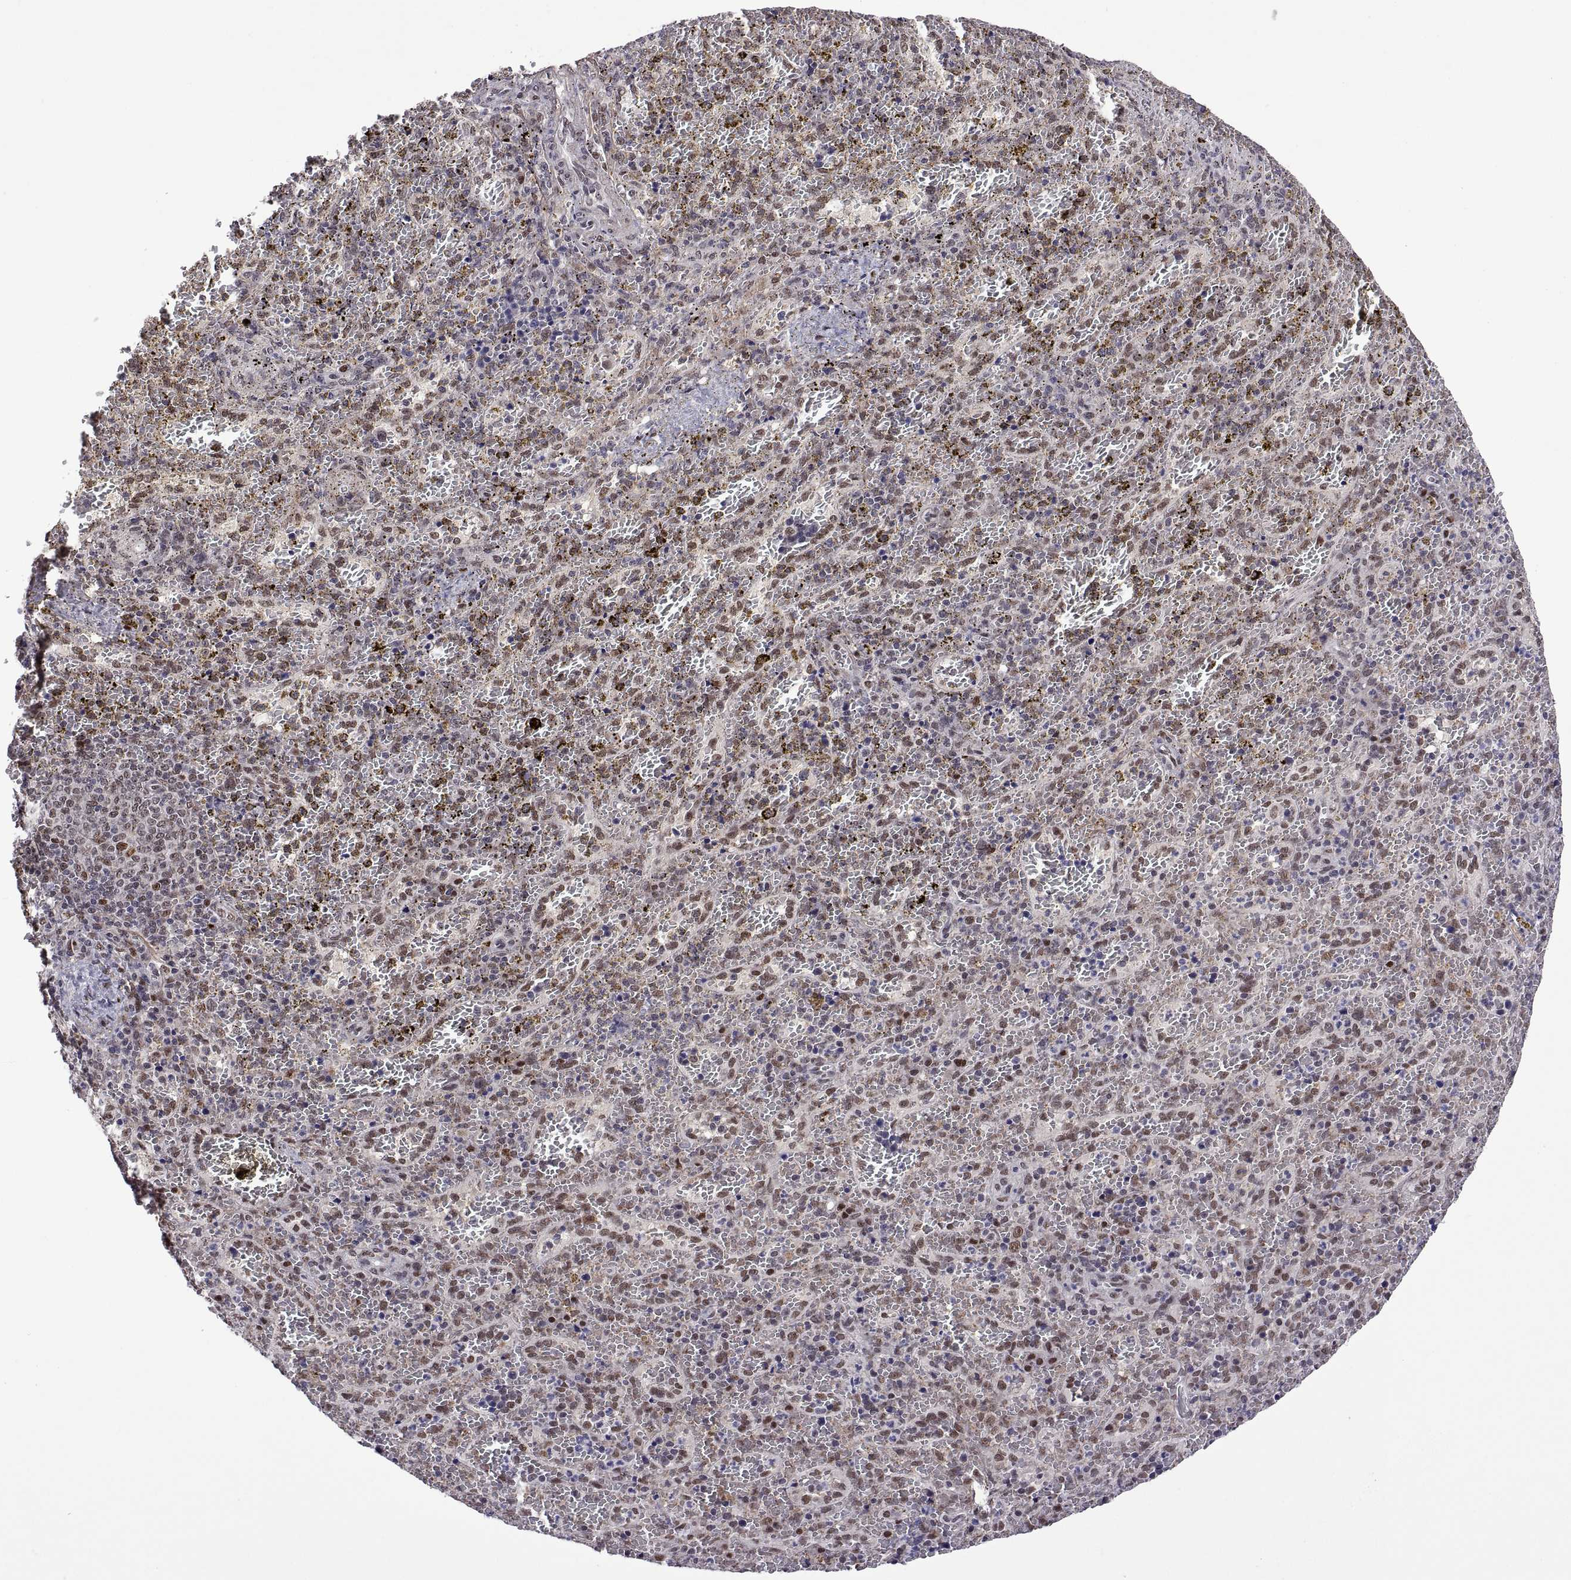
{"staining": {"intensity": "negative", "quantity": "none", "location": "none"}, "tissue": "spleen", "cell_type": "Cells in red pulp", "image_type": "normal", "snomed": [{"axis": "morphology", "description": "Normal tissue, NOS"}, {"axis": "topography", "description": "Spleen"}], "caption": "This micrograph is of benign spleen stained with immunohistochemistry to label a protein in brown with the nuclei are counter-stained blue. There is no expression in cells in red pulp. Nuclei are stained in blue.", "gene": "NR4A1", "patient": {"sex": "female", "age": 50}}